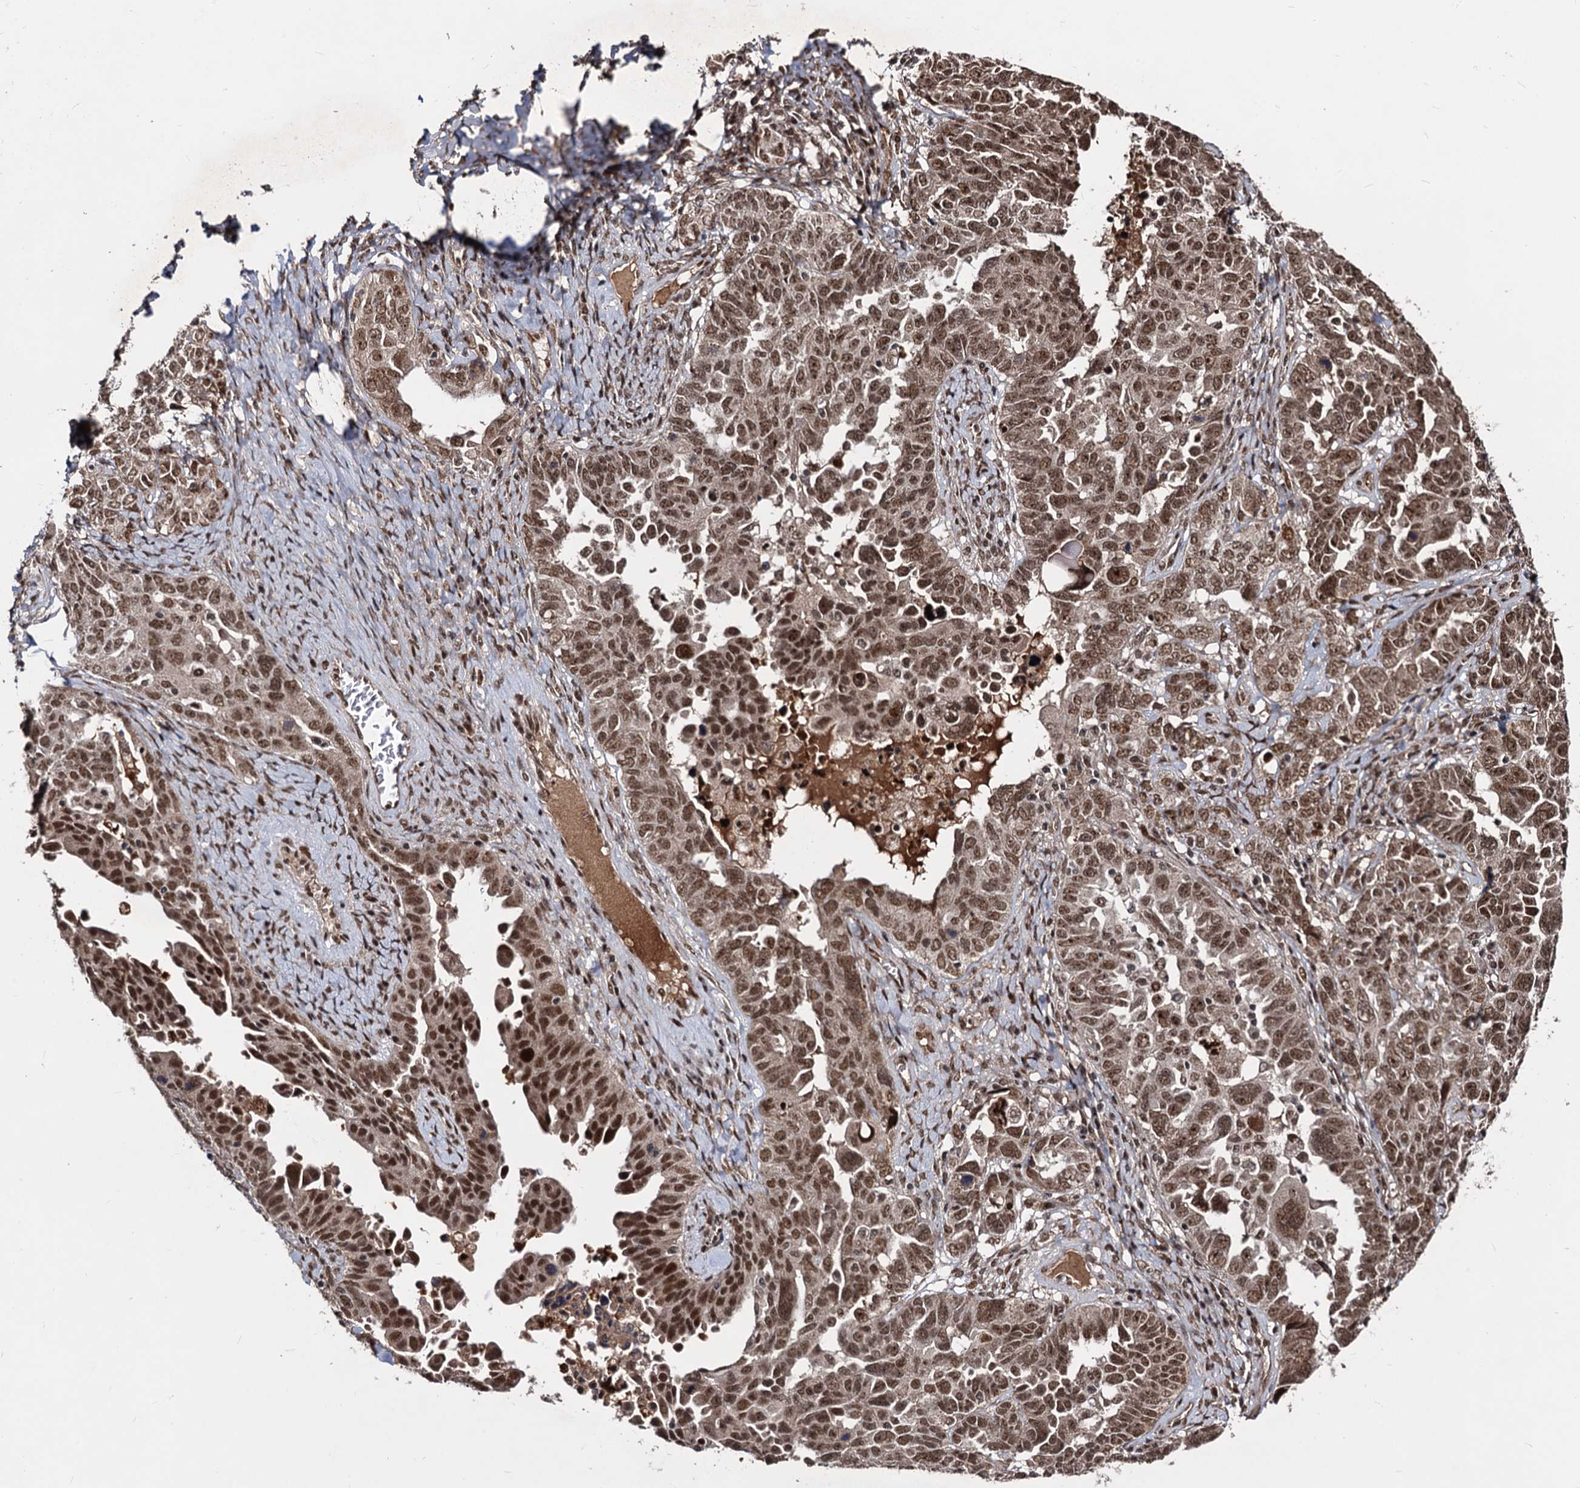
{"staining": {"intensity": "moderate", "quantity": ">75%", "location": "nuclear"}, "tissue": "ovarian cancer", "cell_type": "Tumor cells", "image_type": "cancer", "snomed": [{"axis": "morphology", "description": "Carcinoma, endometroid"}, {"axis": "topography", "description": "Ovary"}], "caption": "Ovarian cancer (endometroid carcinoma) was stained to show a protein in brown. There is medium levels of moderate nuclear positivity in about >75% of tumor cells. (Brightfield microscopy of DAB IHC at high magnification).", "gene": "SFSWAP", "patient": {"sex": "female", "age": 62}}